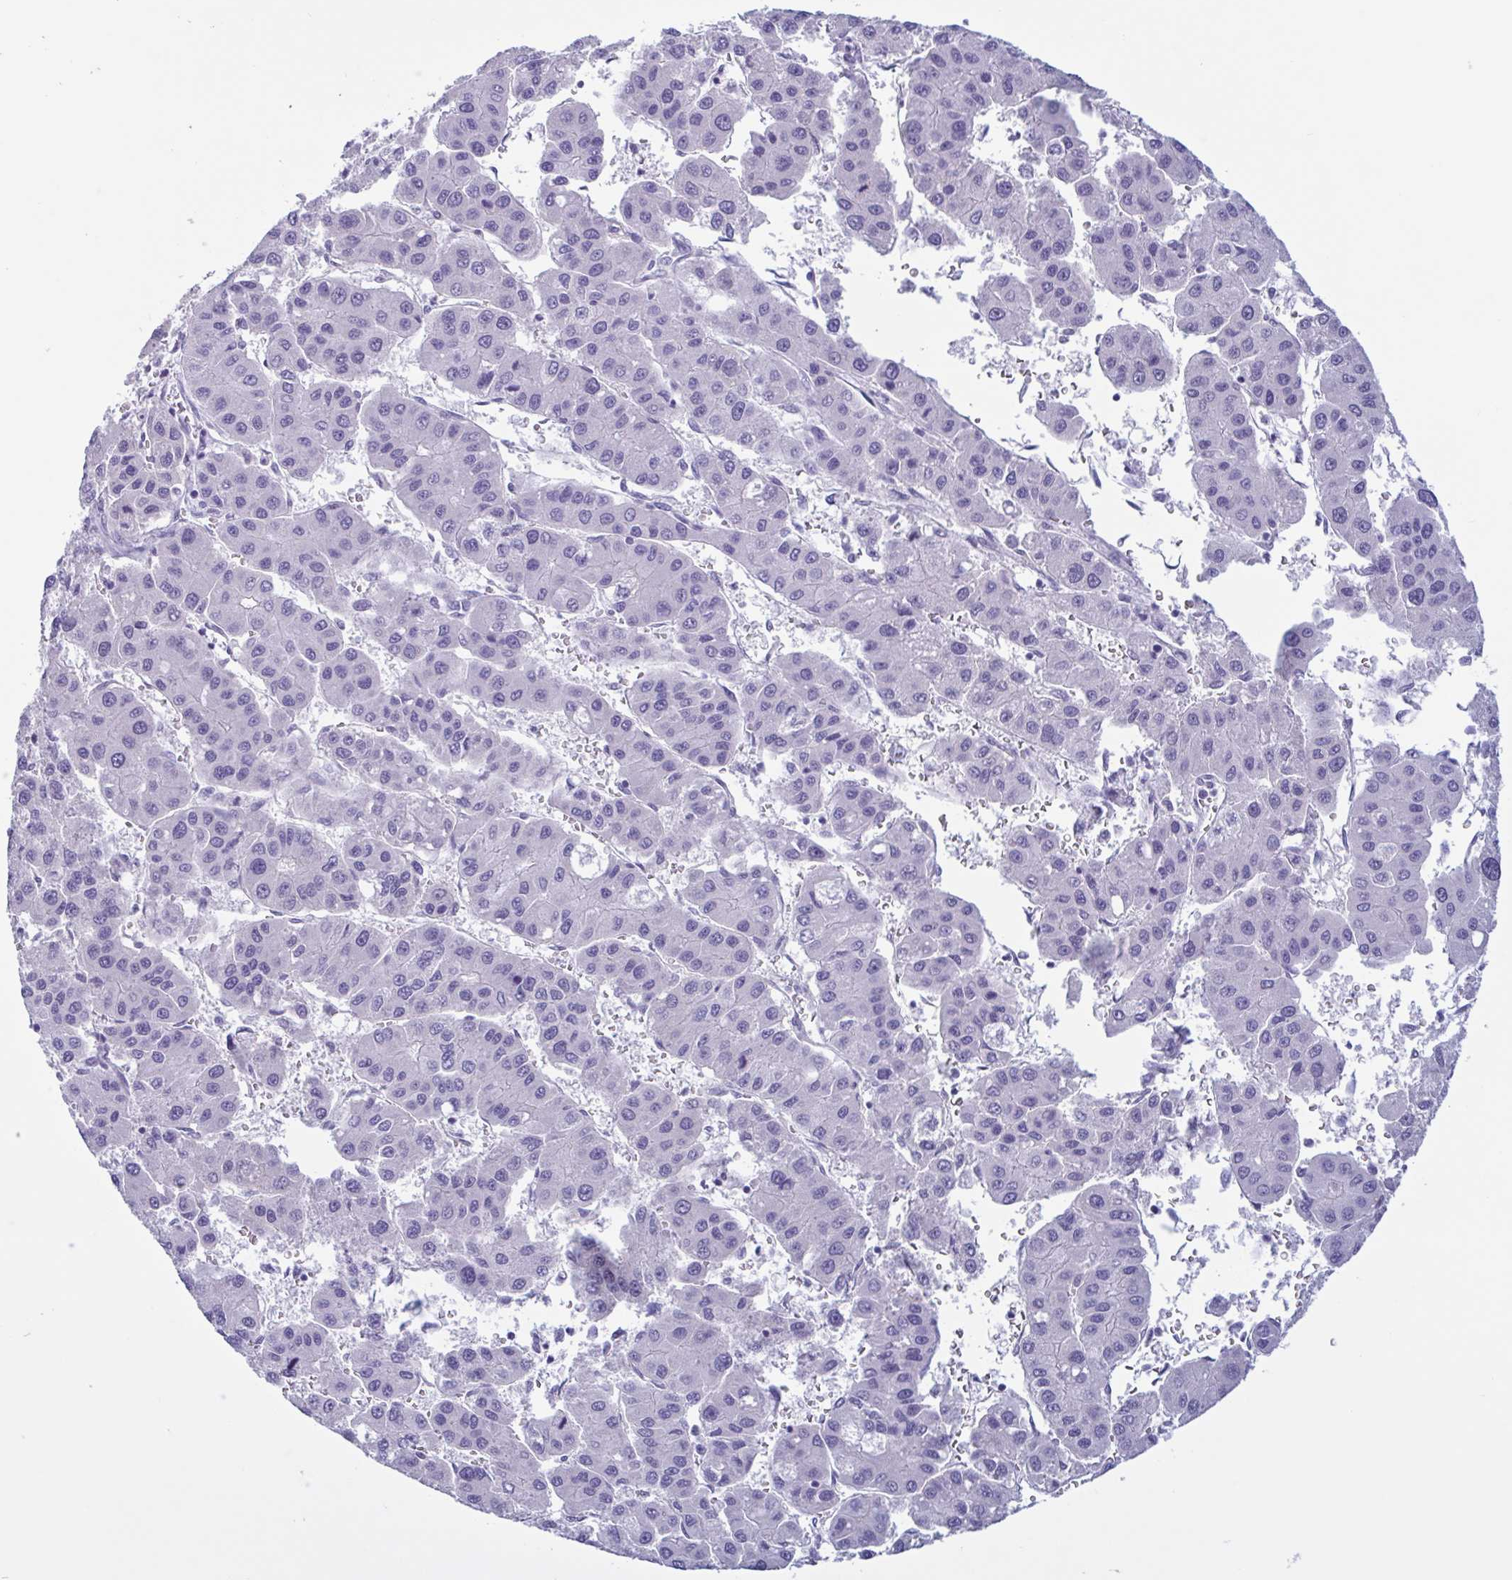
{"staining": {"intensity": "negative", "quantity": "none", "location": "none"}, "tissue": "liver cancer", "cell_type": "Tumor cells", "image_type": "cancer", "snomed": [{"axis": "morphology", "description": "Carcinoma, Hepatocellular, NOS"}, {"axis": "topography", "description": "Liver"}], "caption": "Image shows no protein positivity in tumor cells of liver hepatocellular carcinoma tissue.", "gene": "INAFM1", "patient": {"sex": "male", "age": 73}}